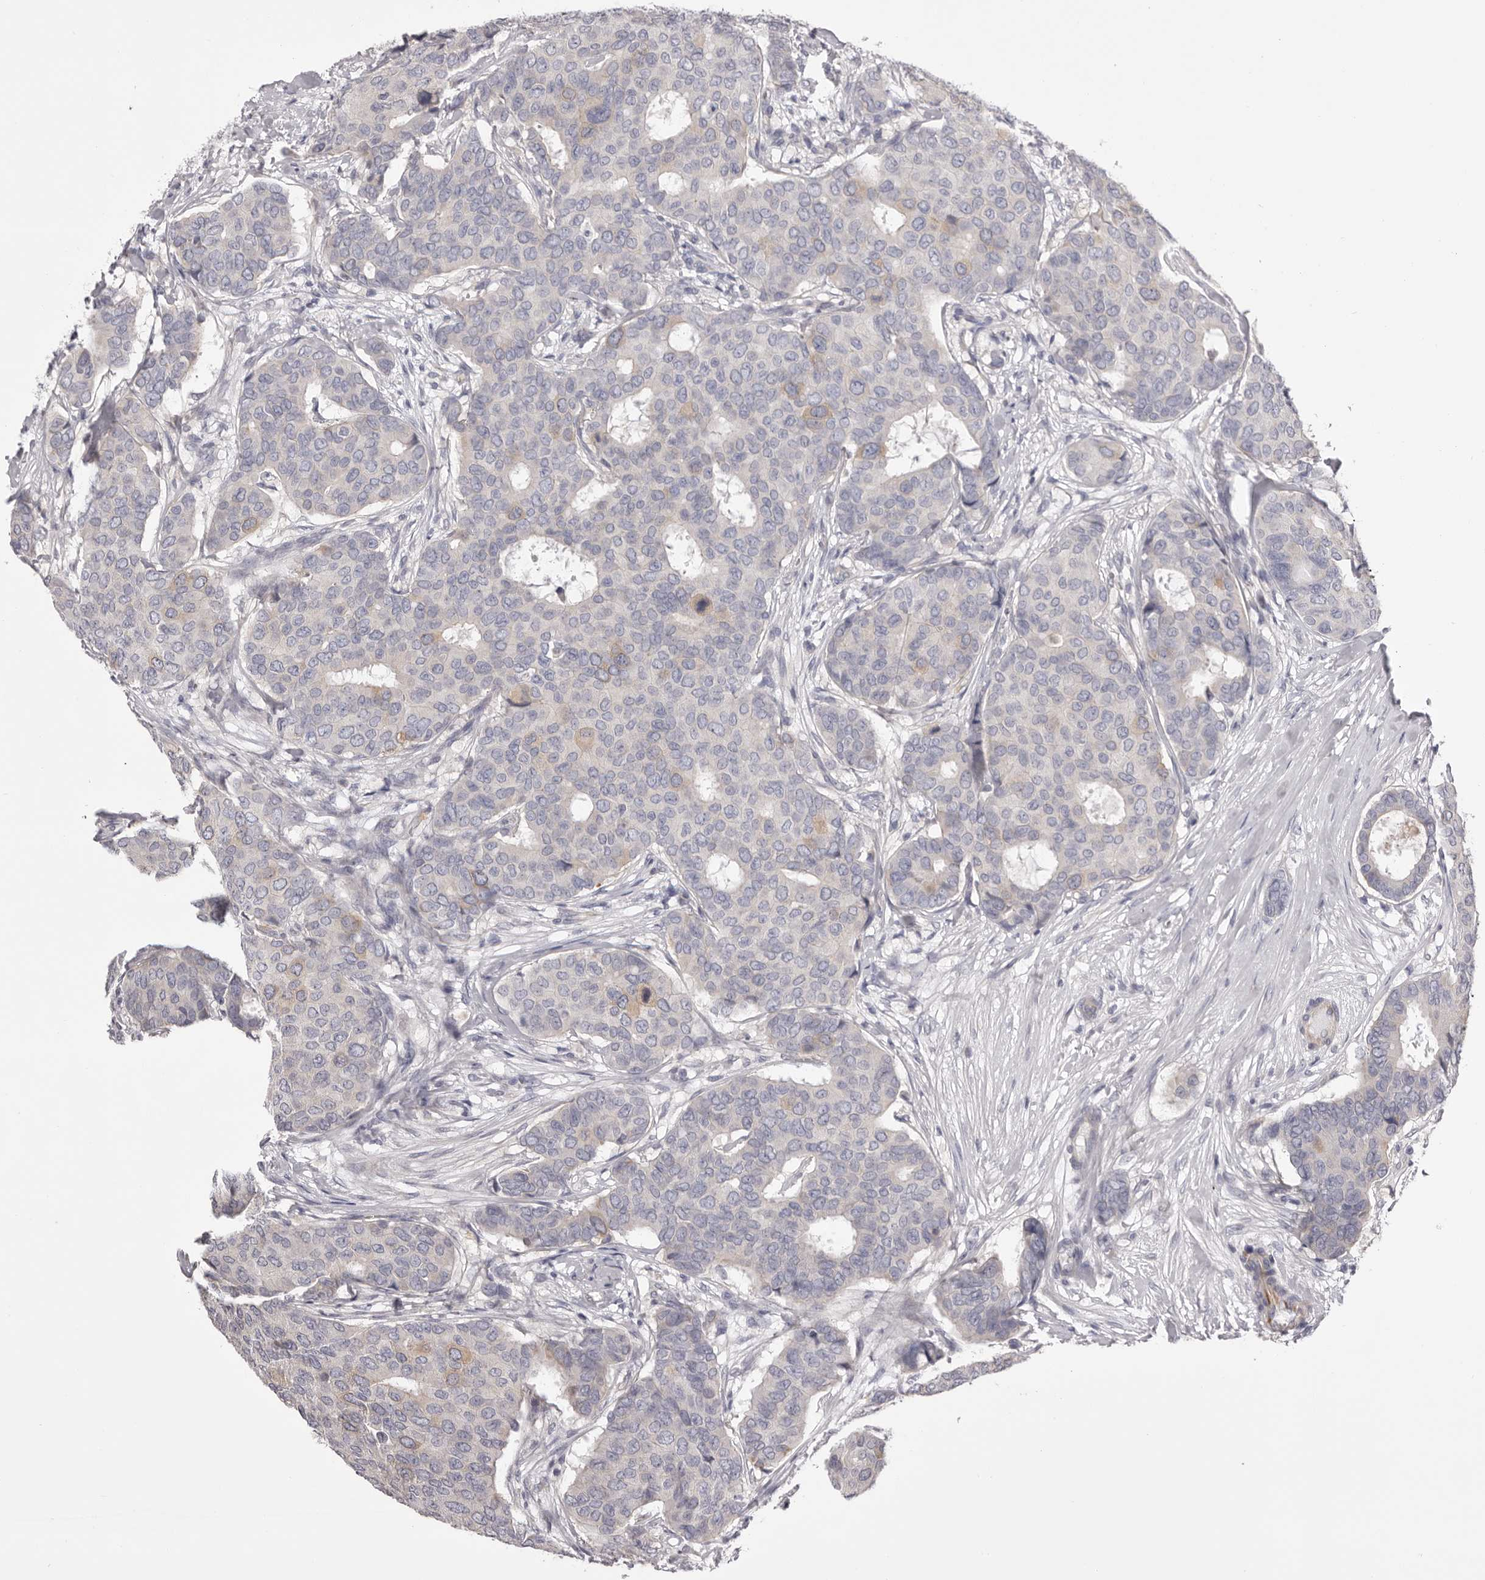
{"staining": {"intensity": "negative", "quantity": "none", "location": "none"}, "tissue": "breast cancer", "cell_type": "Tumor cells", "image_type": "cancer", "snomed": [{"axis": "morphology", "description": "Duct carcinoma"}, {"axis": "topography", "description": "Breast"}], "caption": "Immunohistochemistry micrograph of intraductal carcinoma (breast) stained for a protein (brown), which exhibits no positivity in tumor cells.", "gene": "PNRC1", "patient": {"sex": "female", "age": 75}}